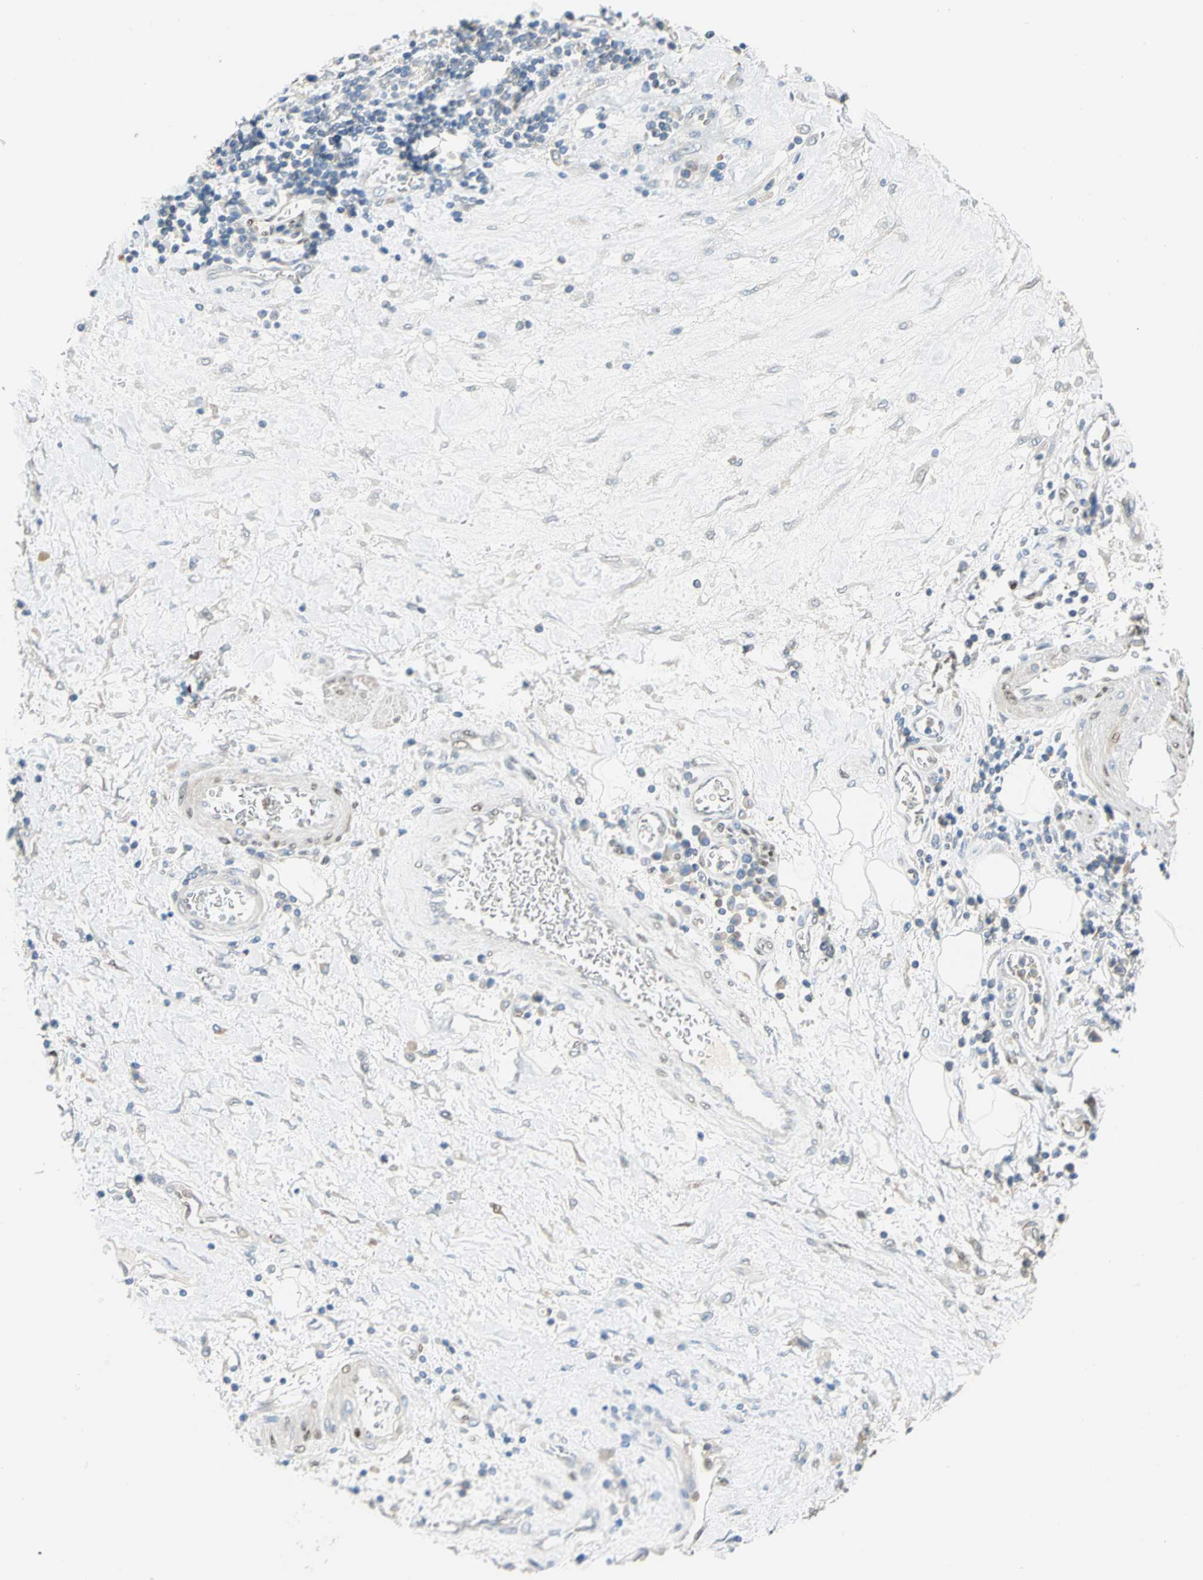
{"staining": {"intensity": "weak", "quantity": "25%-75%", "location": "cytoplasmic/membranous"}, "tissue": "stomach cancer", "cell_type": "Tumor cells", "image_type": "cancer", "snomed": [{"axis": "morphology", "description": "Normal tissue, NOS"}, {"axis": "morphology", "description": "Adenocarcinoma, NOS"}, {"axis": "topography", "description": "Stomach, upper"}, {"axis": "topography", "description": "Stomach"}], "caption": "Stomach adenocarcinoma was stained to show a protein in brown. There is low levels of weak cytoplasmic/membranous expression in approximately 25%-75% of tumor cells.", "gene": "RBFOX2", "patient": {"sex": "male", "age": 59}}